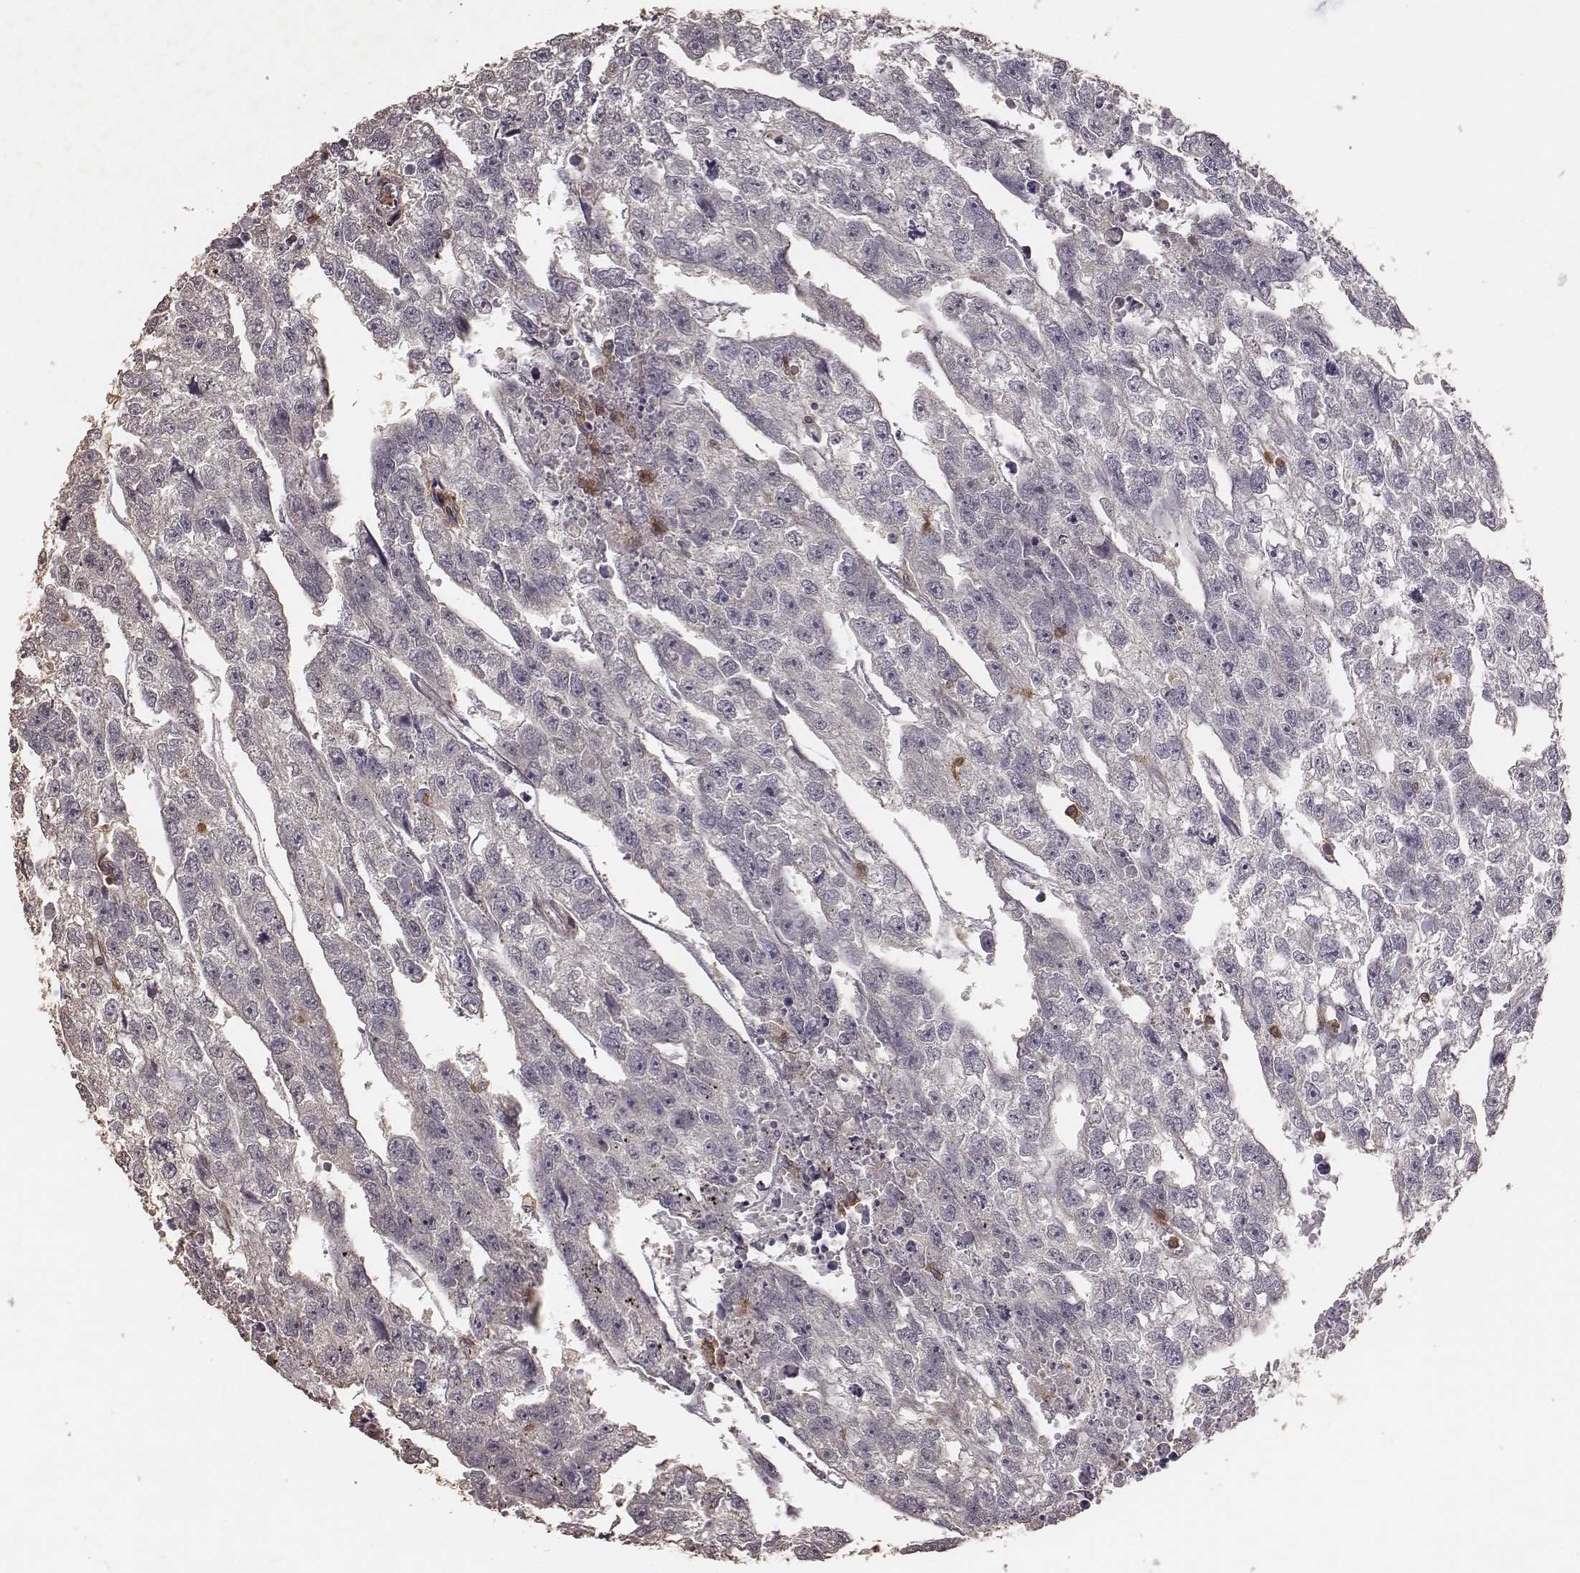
{"staining": {"intensity": "negative", "quantity": "none", "location": "none"}, "tissue": "testis cancer", "cell_type": "Tumor cells", "image_type": "cancer", "snomed": [{"axis": "morphology", "description": "Carcinoma, Embryonal, NOS"}, {"axis": "morphology", "description": "Teratoma, malignant, NOS"}, {"axis": "topography", "description": "Testis"}], "caption": "IHC histopathology image of testis cancer stained for a protein (brown), which demonstrates no staining in tumor cells.", "gene": "PILRA", "patient": {"sex": "male", "age": 44}}